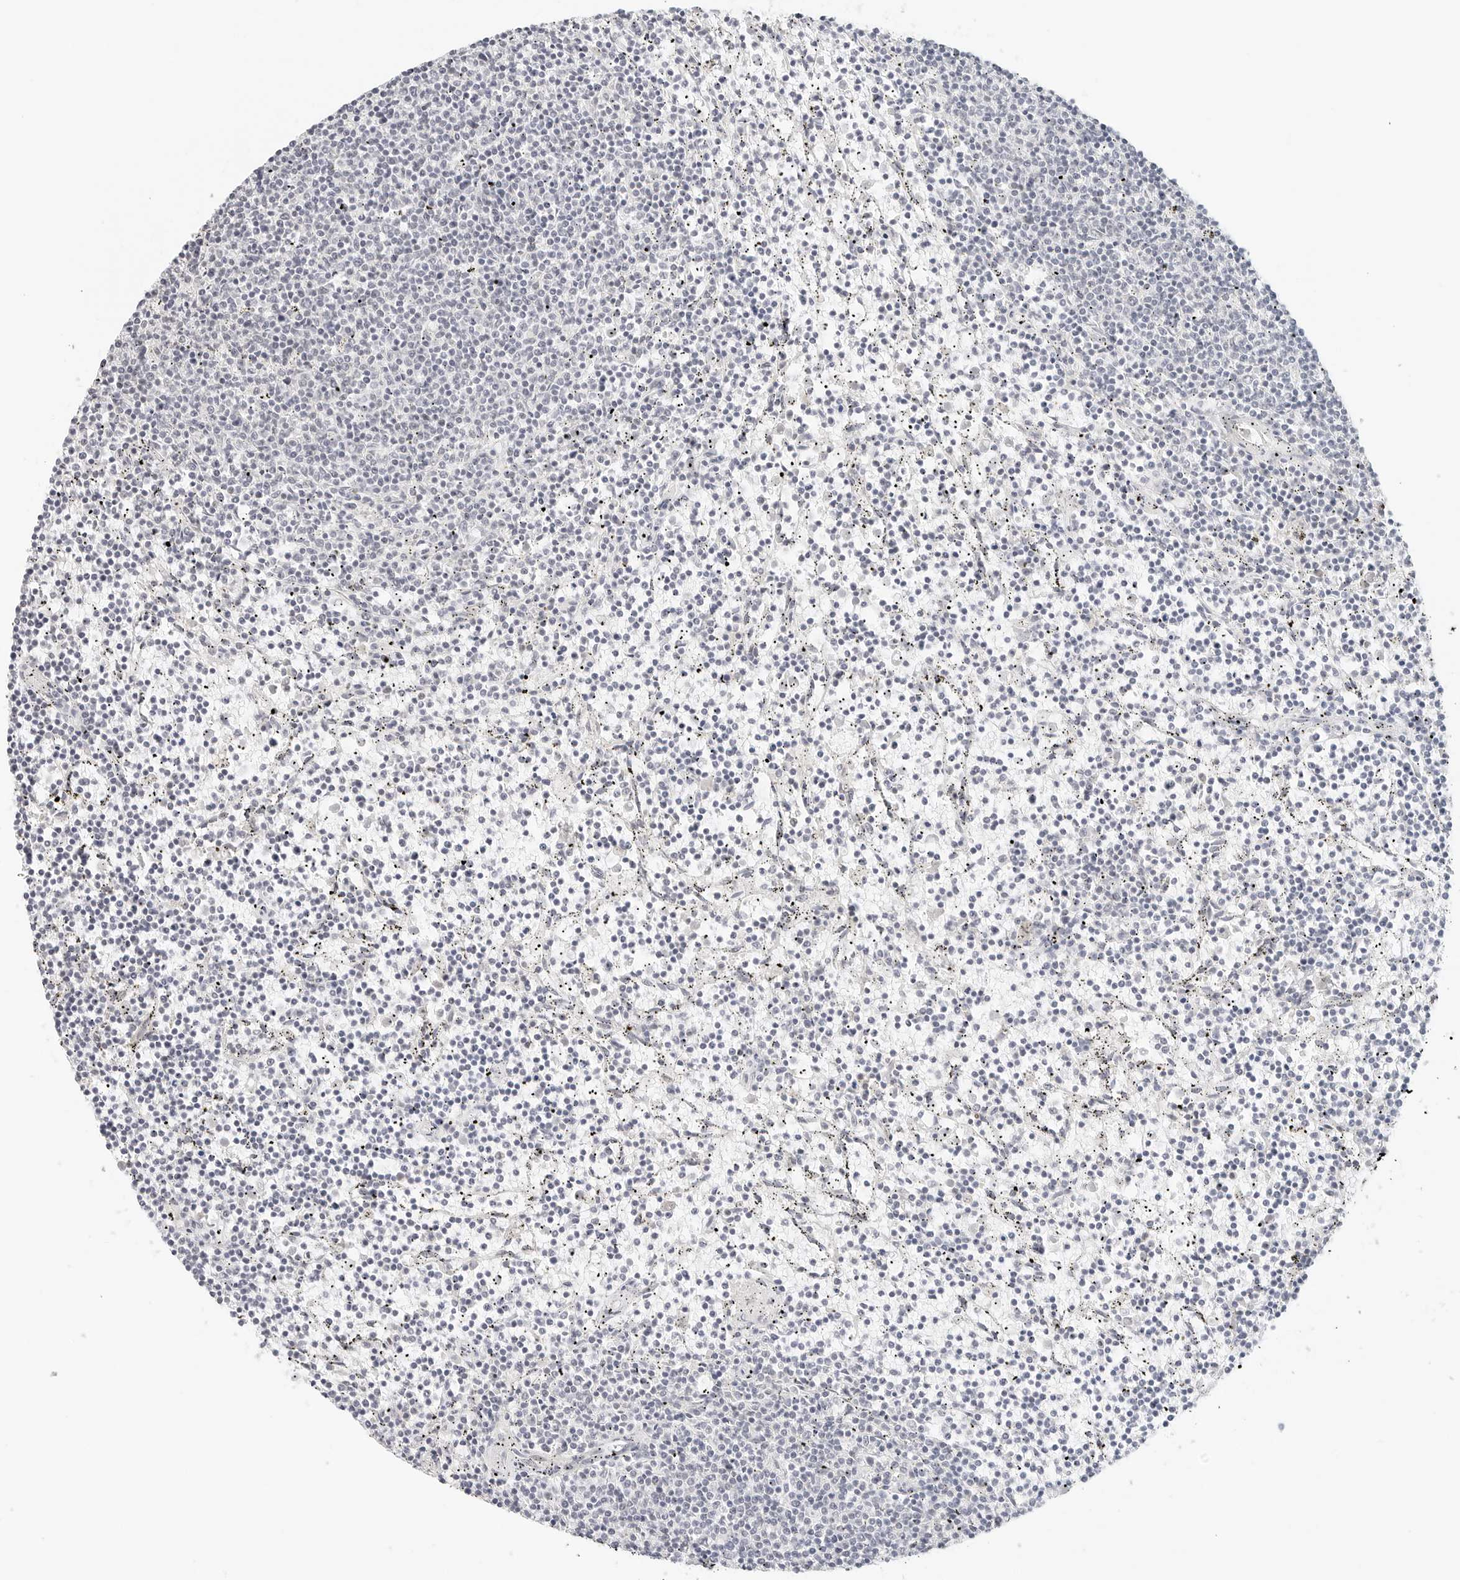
{"staining": {"intensity": "negative", "quantity": "none", "location": "none"}, "tissue": "lymphoma", "cell_type": "Tumor cells", "image_type": "cancer", "snomed": [{"axis": "morphology", "description": "Malignant lymphoma, non-Hodgkin's type, Low grade"}, {"axis": "topography", "description": "Spleen"}], "caption": "Immunohistochemistry image of neoplastic tissue: lymphoma stained with DAB (3,3'-diaminobenzidine) displays no significant protein positivity in tumor cells.", "gene": "NEO1", "patient": {"sex": "female", "age": 50}}